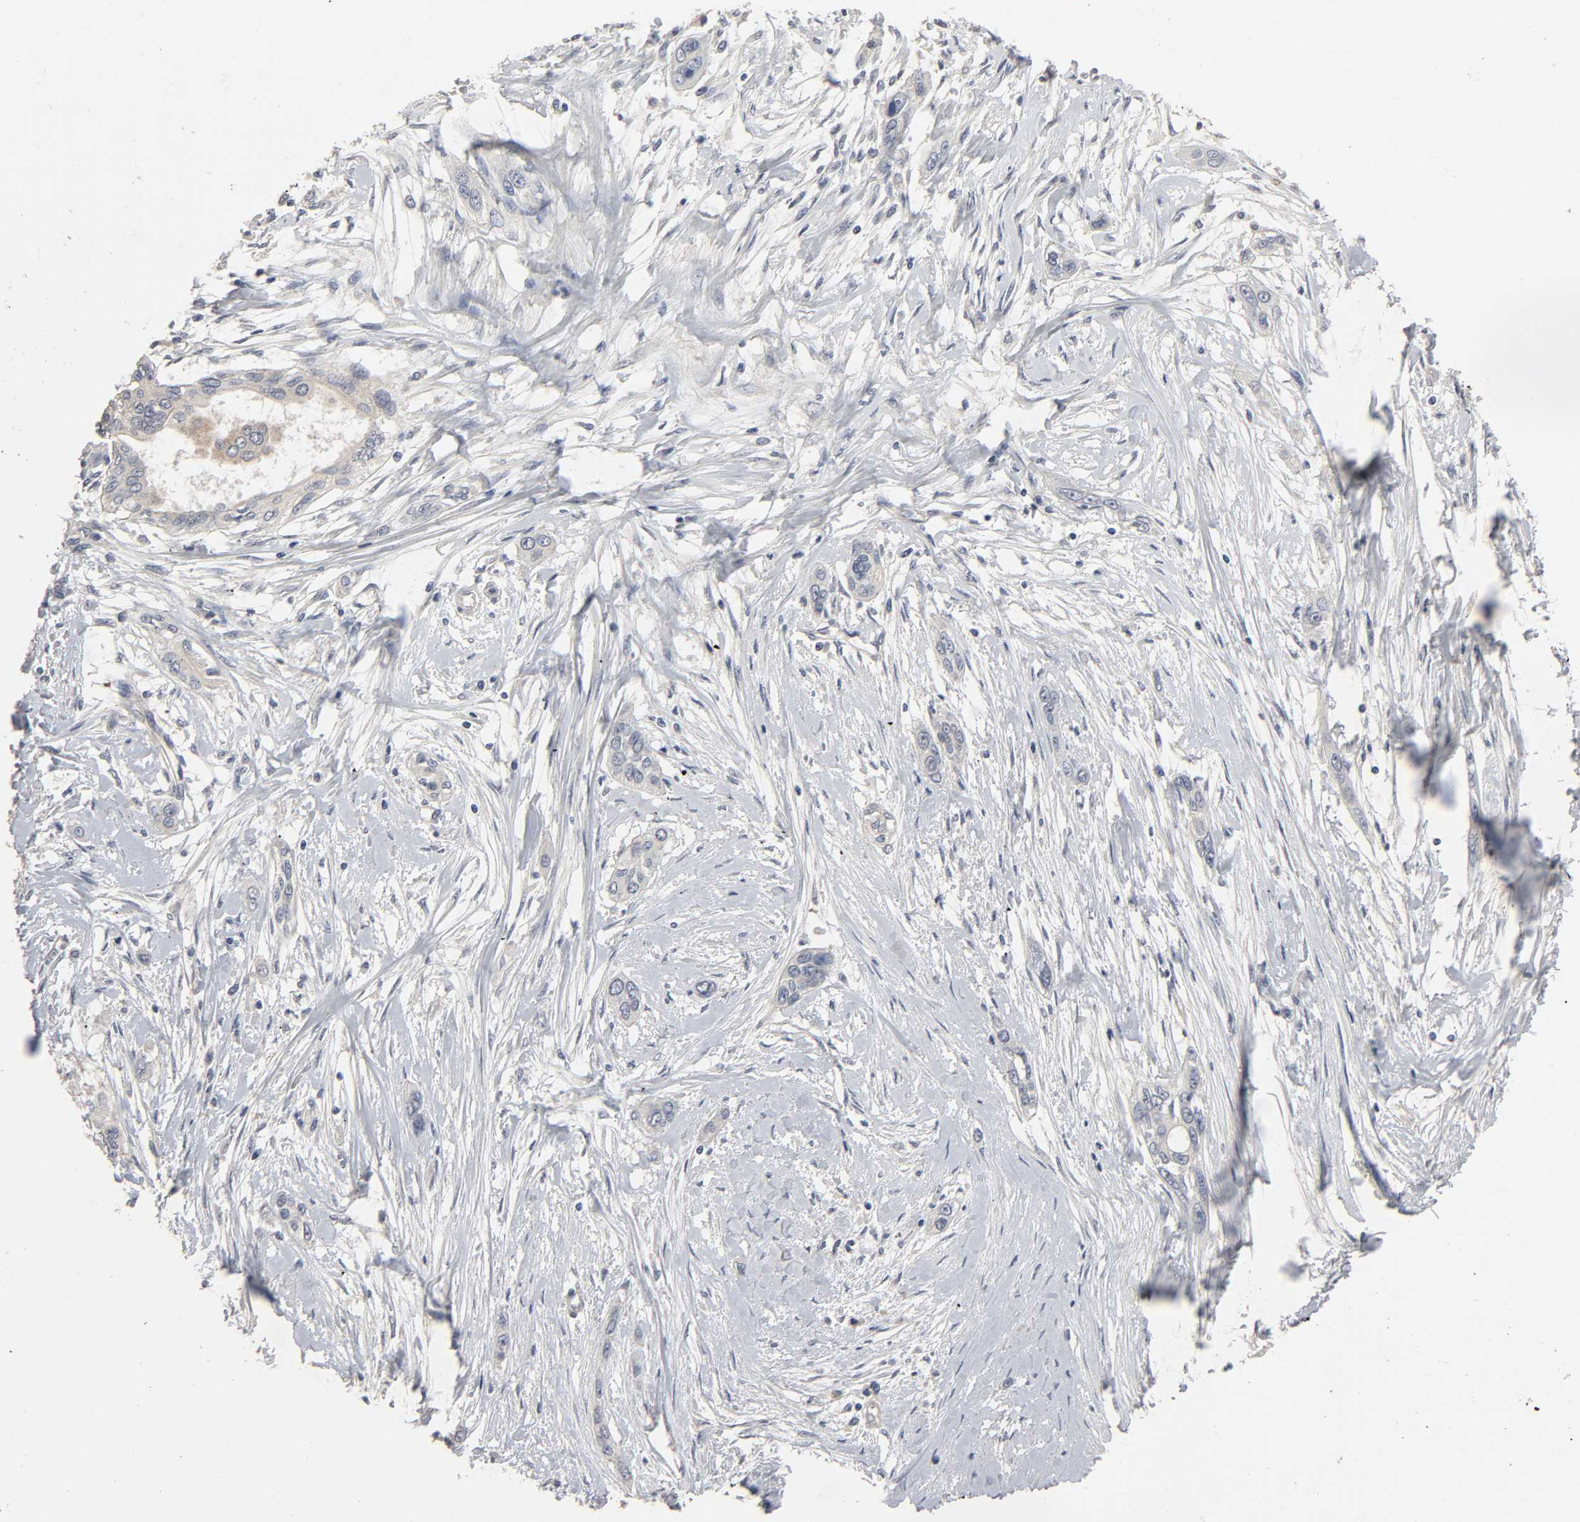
{"staining": {"intensity": "negative", "quantity": "none", "location": "none"}, "tissue": "pancreatic cancer", "cell_type": "Tumor cells", "image_type": "cancer", "snomed": [{"axis": "morphology", "description": "Adenocarcinoma, NOS"}, {"axis": "topography", "description": "Pancreas"}], "caption": "High power microscopy photomicrograph of an immunohistochemistry (IHC) micrograph of pancreatic cancer, revealing no significant staining in tumor cells.", "gene": "SLC10A2", "patient": {"sex": "female", "age": 60}}